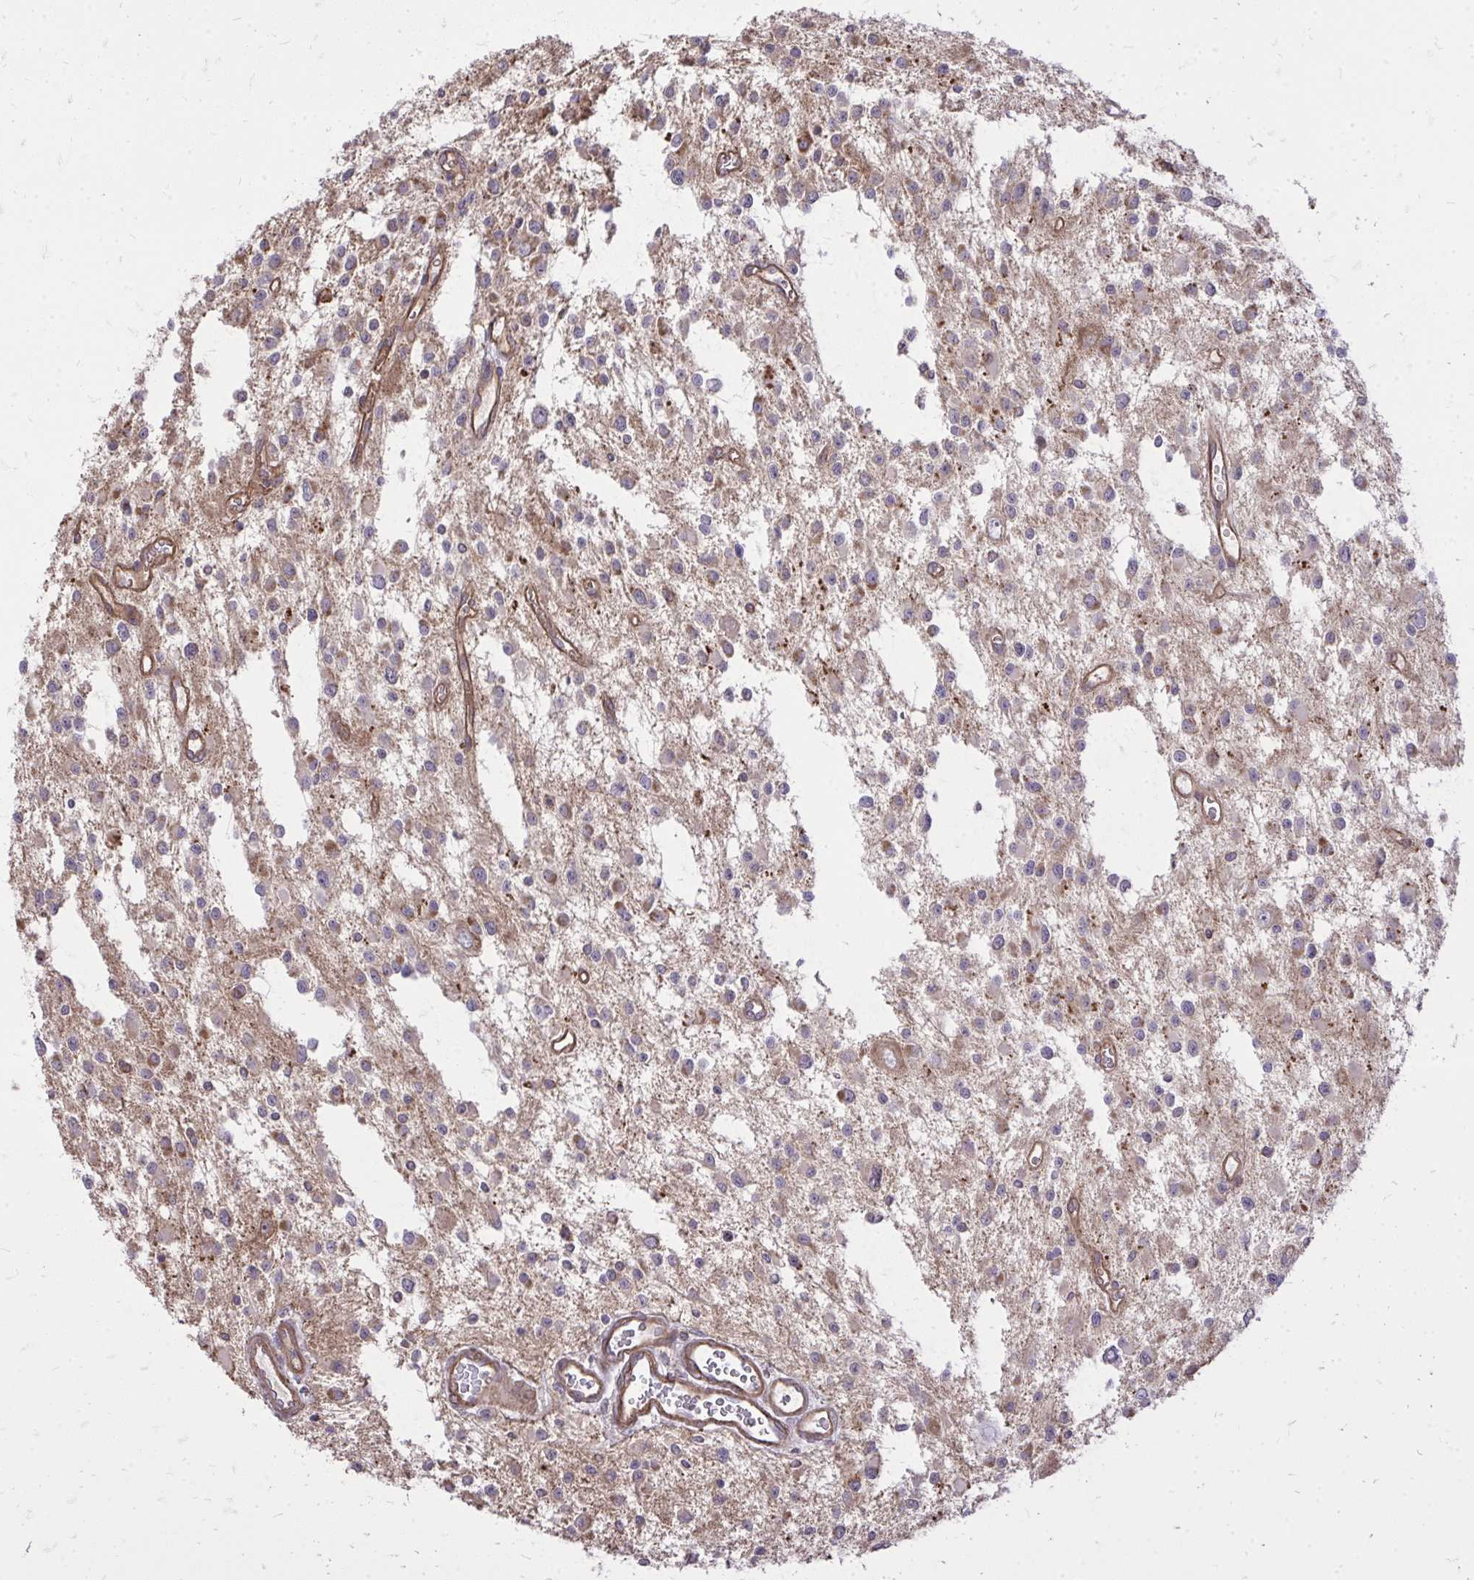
{"staining": {"intensity": "moderate", "quantity": "<25%", "location": "cytoplasmic/membranous"}, "tissue": "glioma", "cell_type": "Tumor cells", "image_type": "cancer", "snomed": [{"axis": "morphology", "description": "Glioma, malignant, Low grade"}, {"axis": "topography", "description": "Brain"}], "caption": "Immunohistochemistry (IHC) of glioma displays low levels of moderate cytoplasmic/membranous positivity in approximately <25% of tumor cells. The protein is shown in brown color, while the nuclei are stained blue.", "gene": "SLC7A5", "patient": {"sex": "male", "age": 43}}